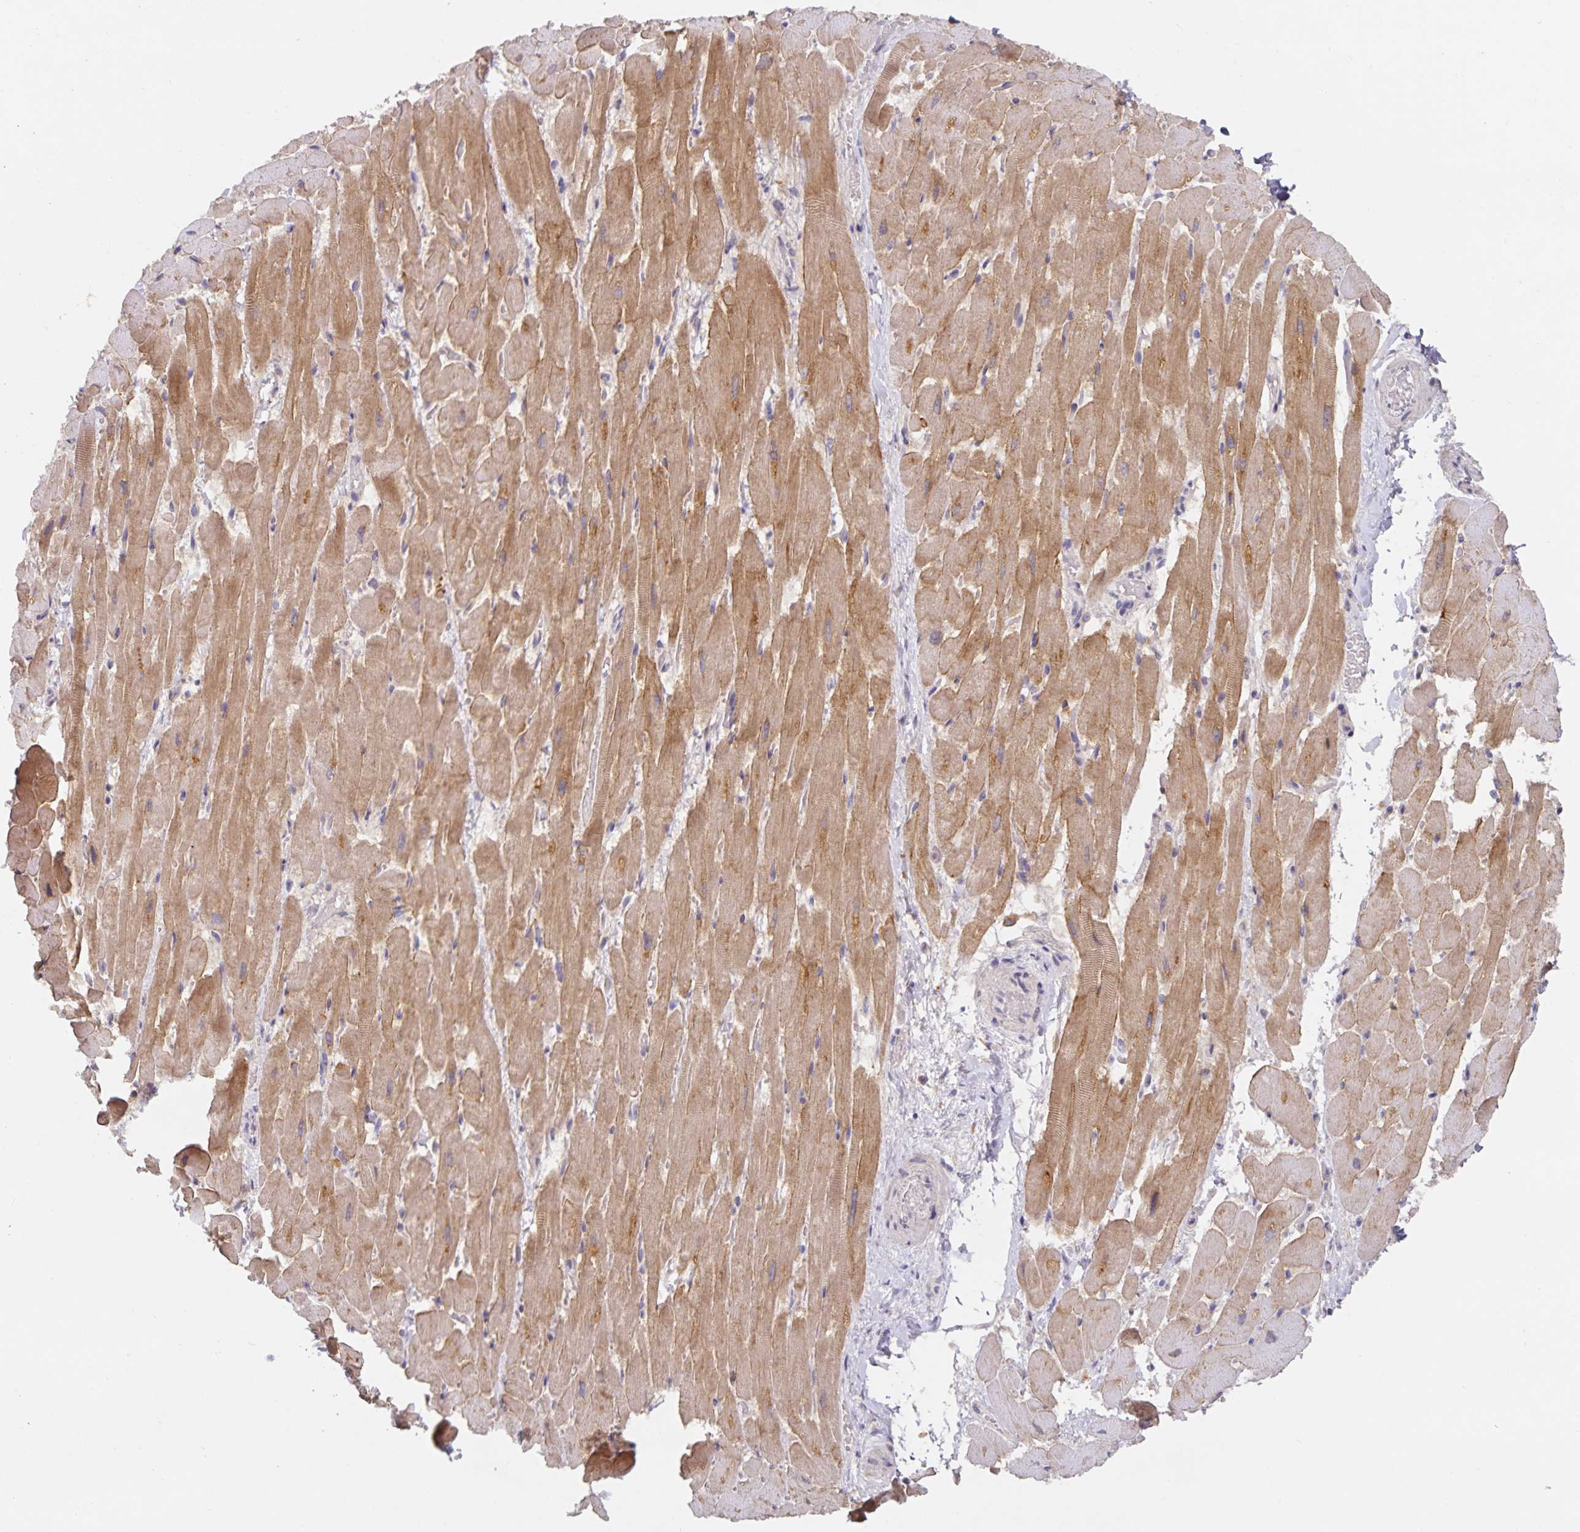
{"staining": {"intensity": "moderate", "quantity": ">75%", "location": "cytoplasmic/membranous"}, "tissue": "heart muscle", "cell_type": "Cardiomyocytes", "image_type": "normal", "snomed": [{"axis": "morphology", "description": "Normal tissue, NOS"}, {"axis": "topography", "description": "Heart"}], "caption": "Benign heart muscle displays moderate cytoplasmic/membranous expression in about >75% of cardiomyocytes, visualized by immunohistochemistry. Nuclei are stained in blue.", "gene": "HEPN1", "patient": {"sex": "male", "age": 37}}